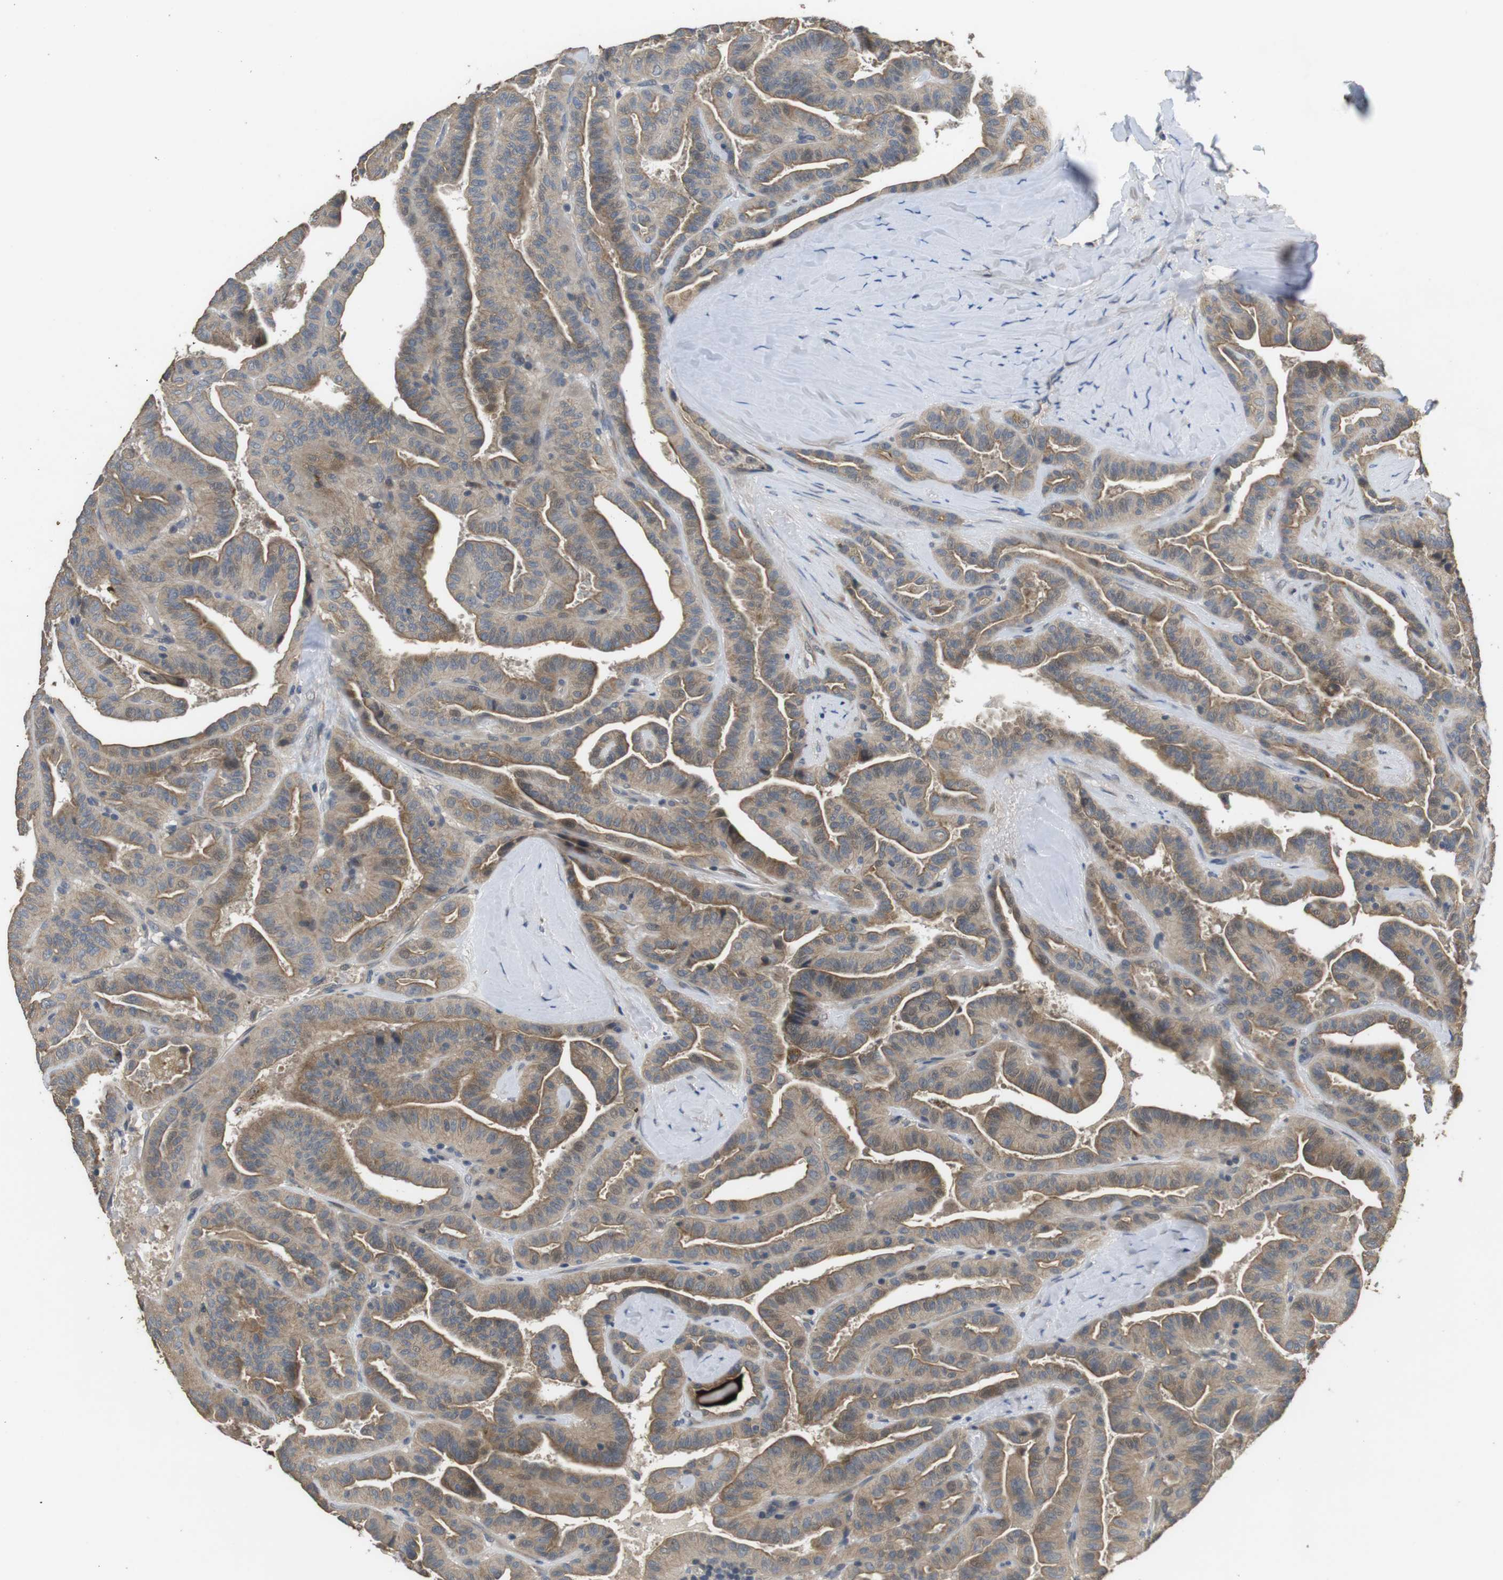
{"staining": {"intensity": "moderate", "quantity": "<25%", "location": "cytoplasmic/membranous"}, "tissue": "thyroid cancer", "cell_type": "Tumor cells", "image_type": "cancer", "snomed": [{"axis": "morphology", "description": "Papillary adenocarcinoma, NOS"}, {"axis": "topography", "description": "Thyroid gland"}], "caption": "Immunohistochemical staining of thyroid papillary adenocarcinoma shows low levels of moderate cytoplasmic/membranous staining in approximately <25% of tumor cells.", "gene": "ADGRL3", "patient": {"sex": "male", "age": 77}}